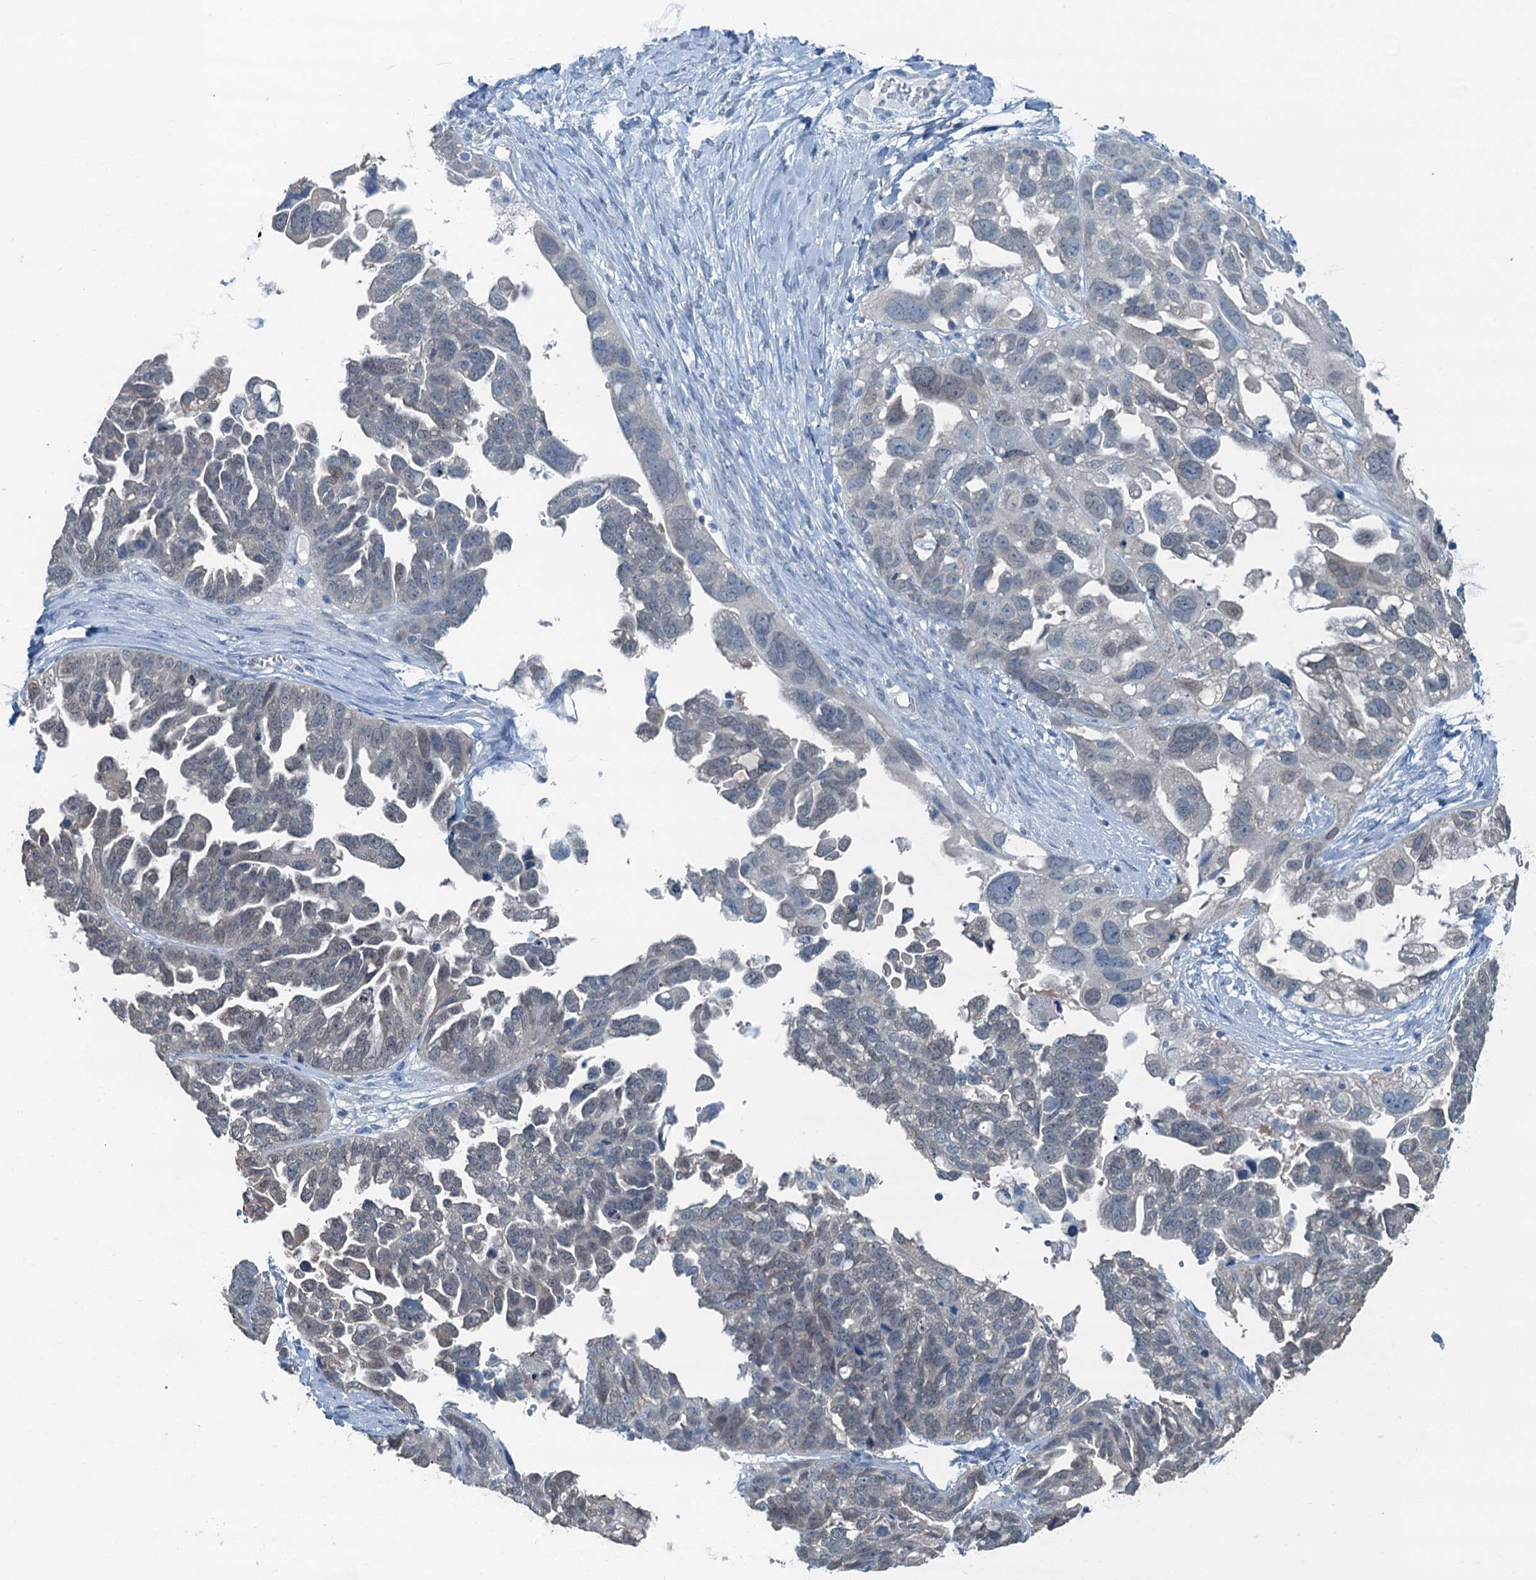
{"staining": {"intensity": "negative", "quantity": "none", "location": "none"}, "tissue": "ovarian cancer", "cell_type": "Tumor cells", "image_type": "cancer", "snomed": [{"axis": "morphology", "description": "Cystadenocarcinoma, serous, NOS"}, {"axis": "topography", "description": "Ovary"}], "caption": "This histopathology image is of ovarian serous cystadenocarcinoma stained with immunohistochemistry (IHC) to label a protein in brown with the nuclei are counter-stained blue. There is no positivity in tumor cells.", "gene": "C11orf54", "patient": {"sex": "female", "age": 79}}